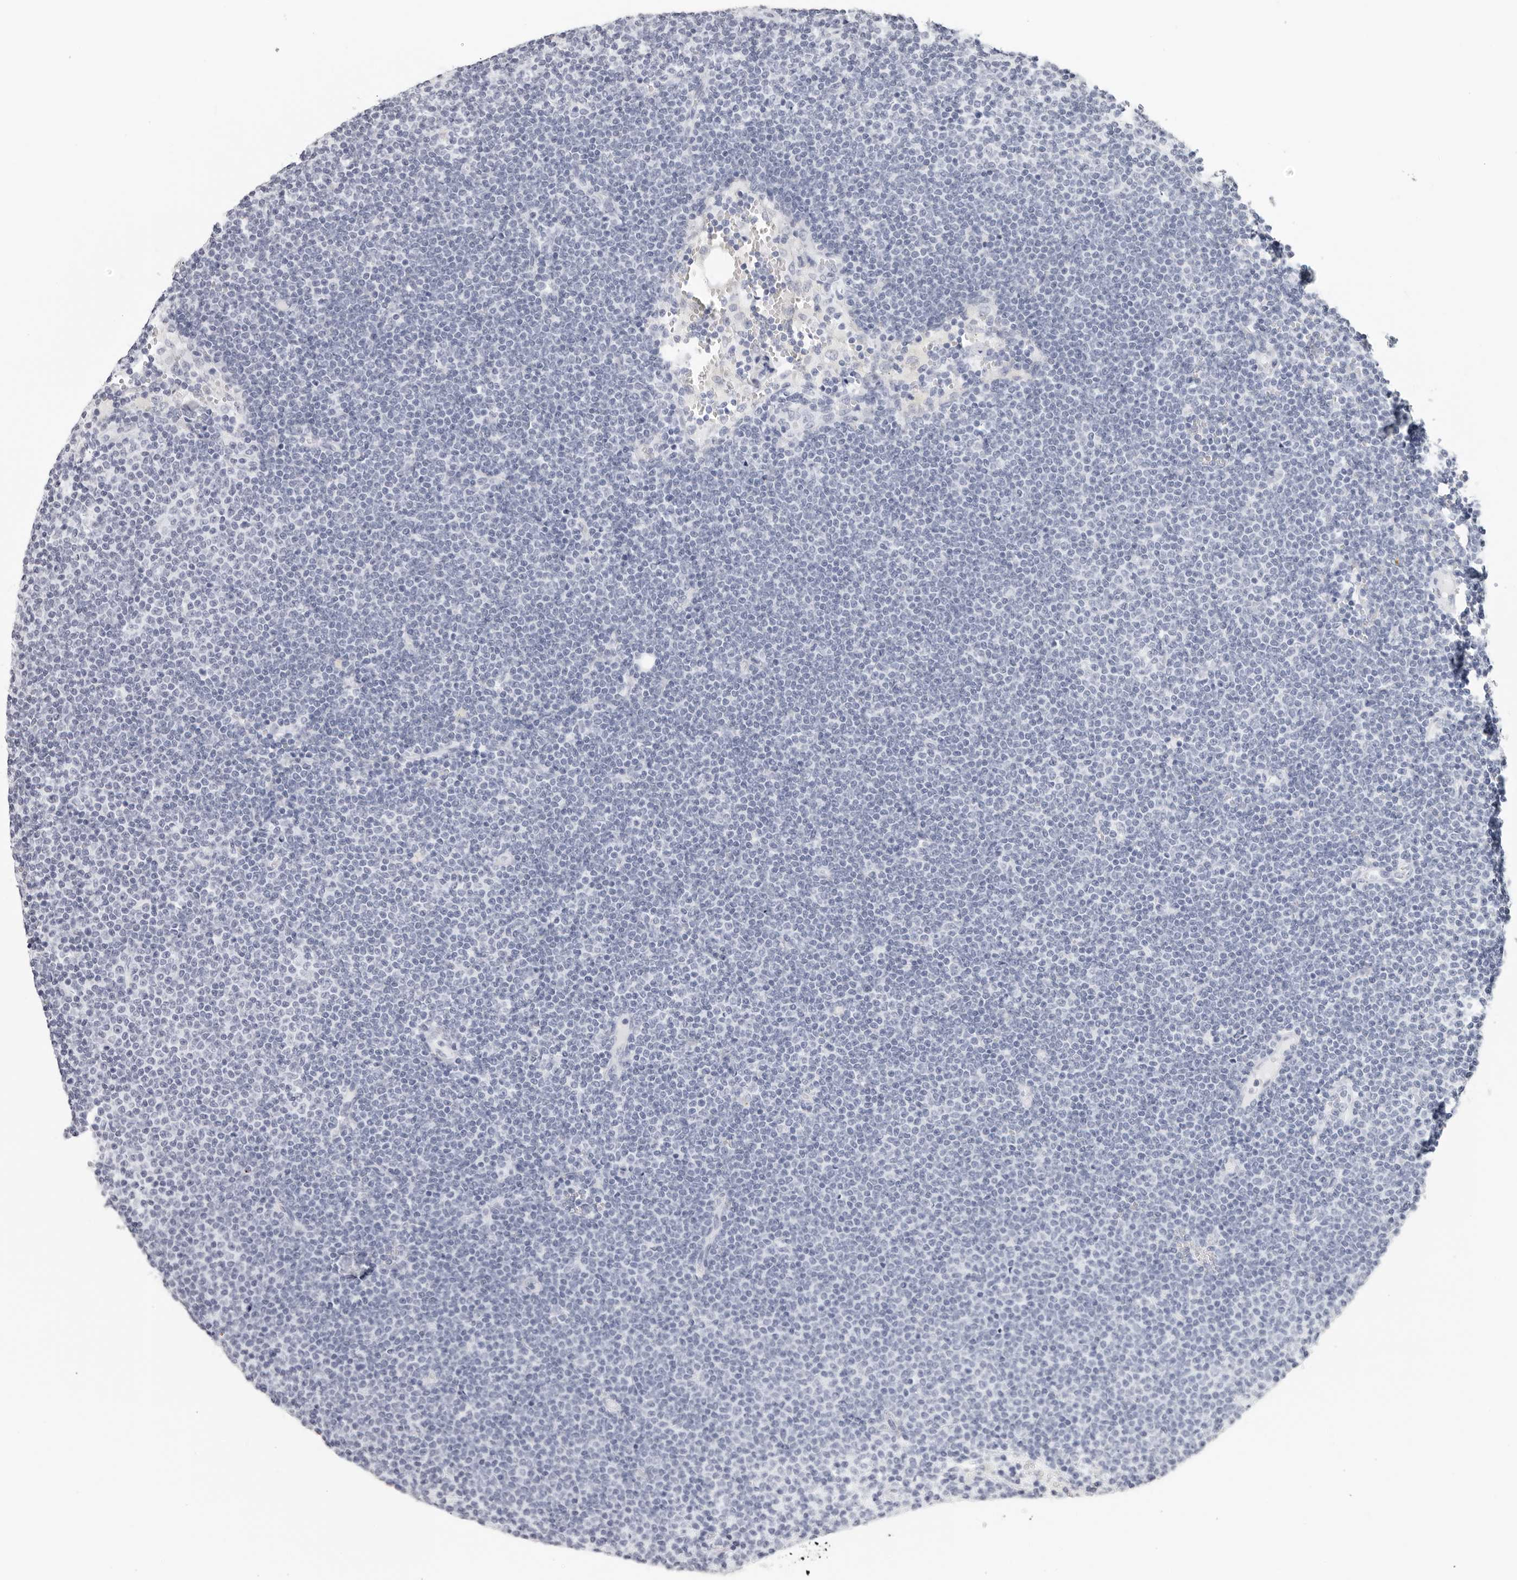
{"staining": {"intensity": "negative", "quantity": "none", "location": "none"}, "tissue": "lymphoma", "cell_type": "Tumor cells", "image_type": "cancer", "snomed": [{"axis": "morphology", "description": "Malignant lymphoma, non-Hodgkin's type, Low grade"}, {"axis": "topography", "description": "Lymph node"}], "caption": "This is an immunohistochemistry (IHC) histopathology image of human lymphoma. There is no positivity in tumor cells.", "gene": "AGMAT", "patient": {"sex": "female", "age": 53}}